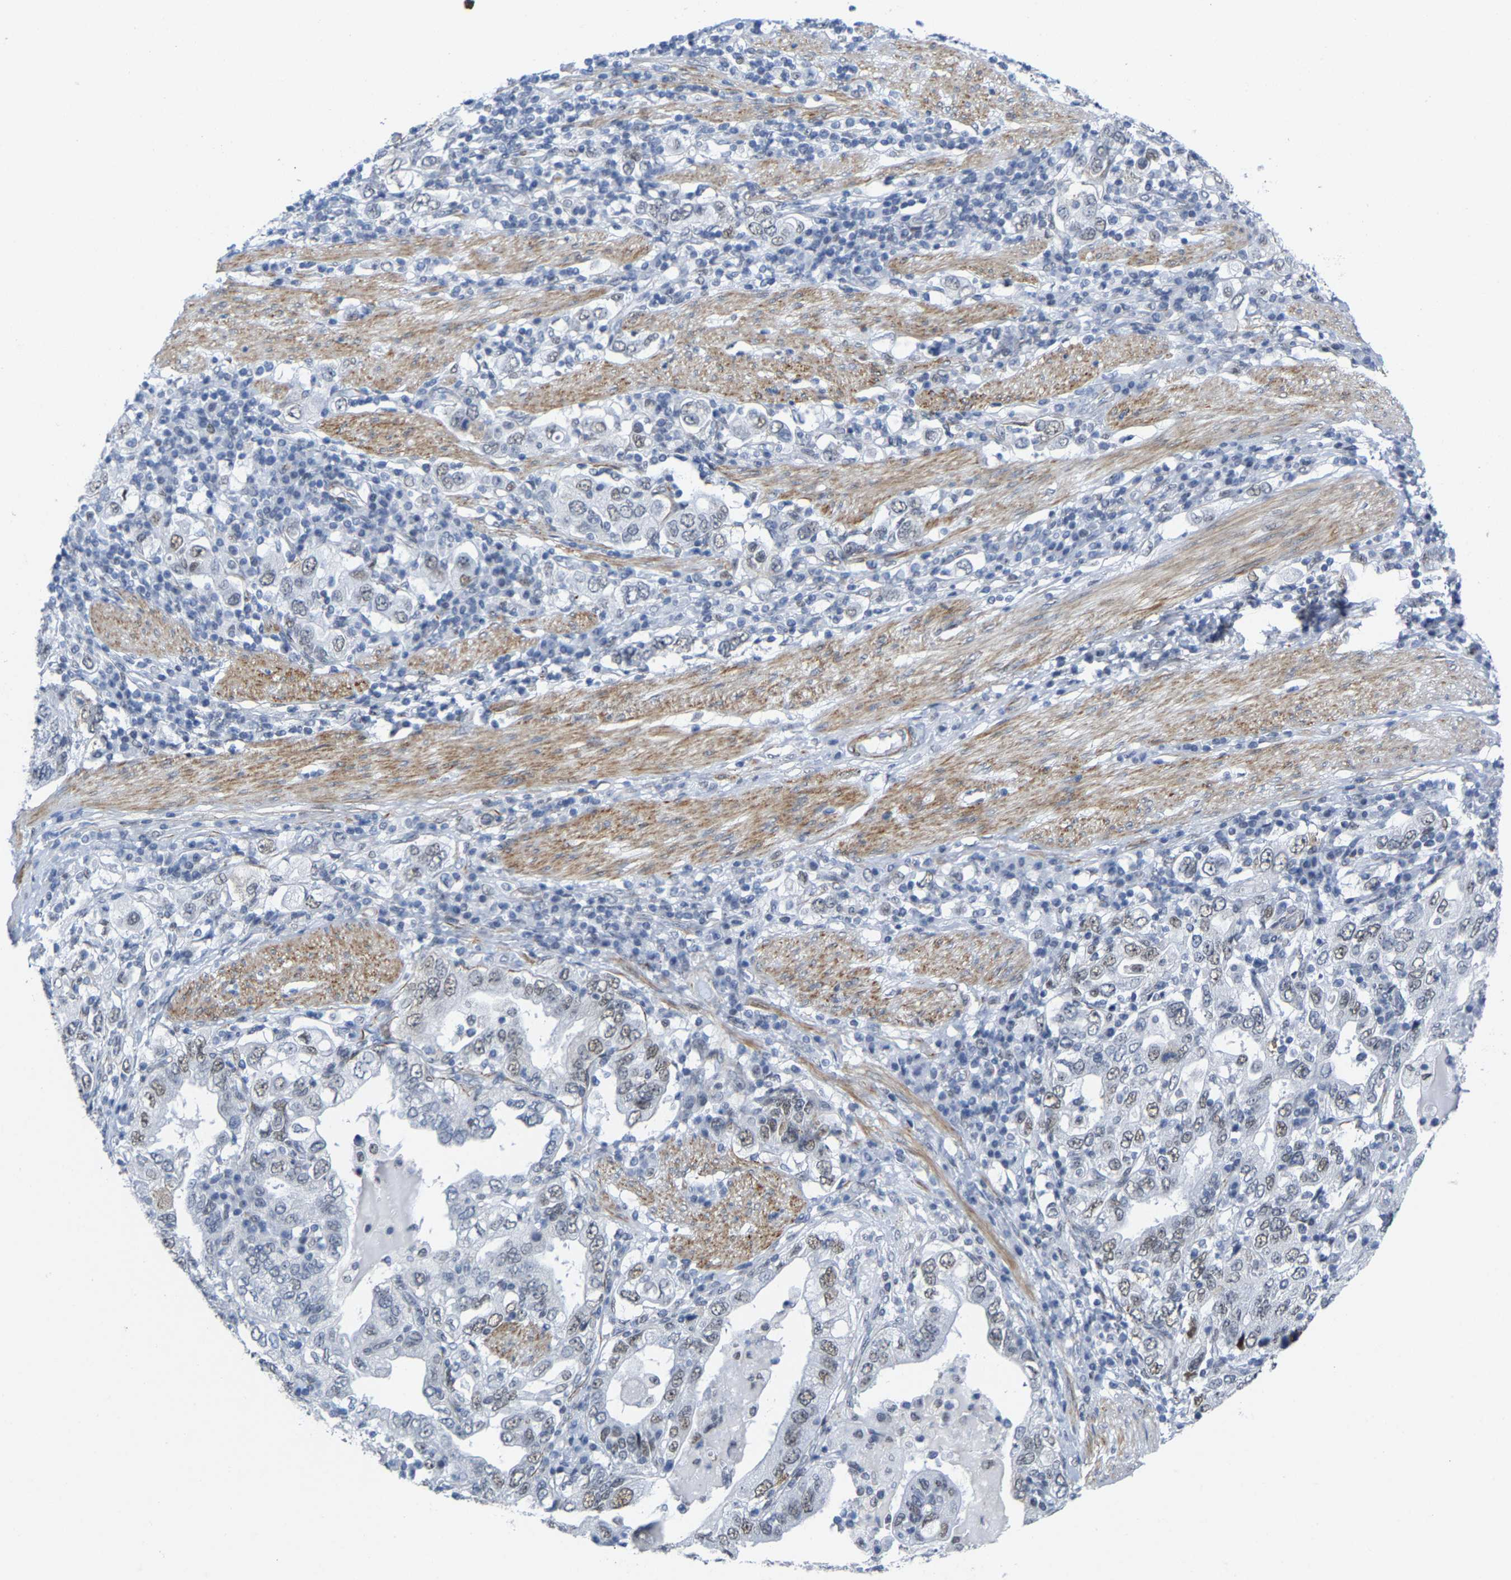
{"staining": {"intensity": "weak", "quantity": "<25%", "location": "nuclear"}, "tissue": "stomach cancer", "cell_type": "Tumor cells", "image_type": "cancer", "snomed": [{"axis": "morphology", "description": "Adenocarcinoma, NOS"}, {"axis": "topography", "description": "Stomach, upper"}], "caption": "Tumor cells are negative for protein expression in human stomach cancer (adenocarcinoma).", "gene": "FAM180A", "patient": {"sex": "male", "age": 62}}